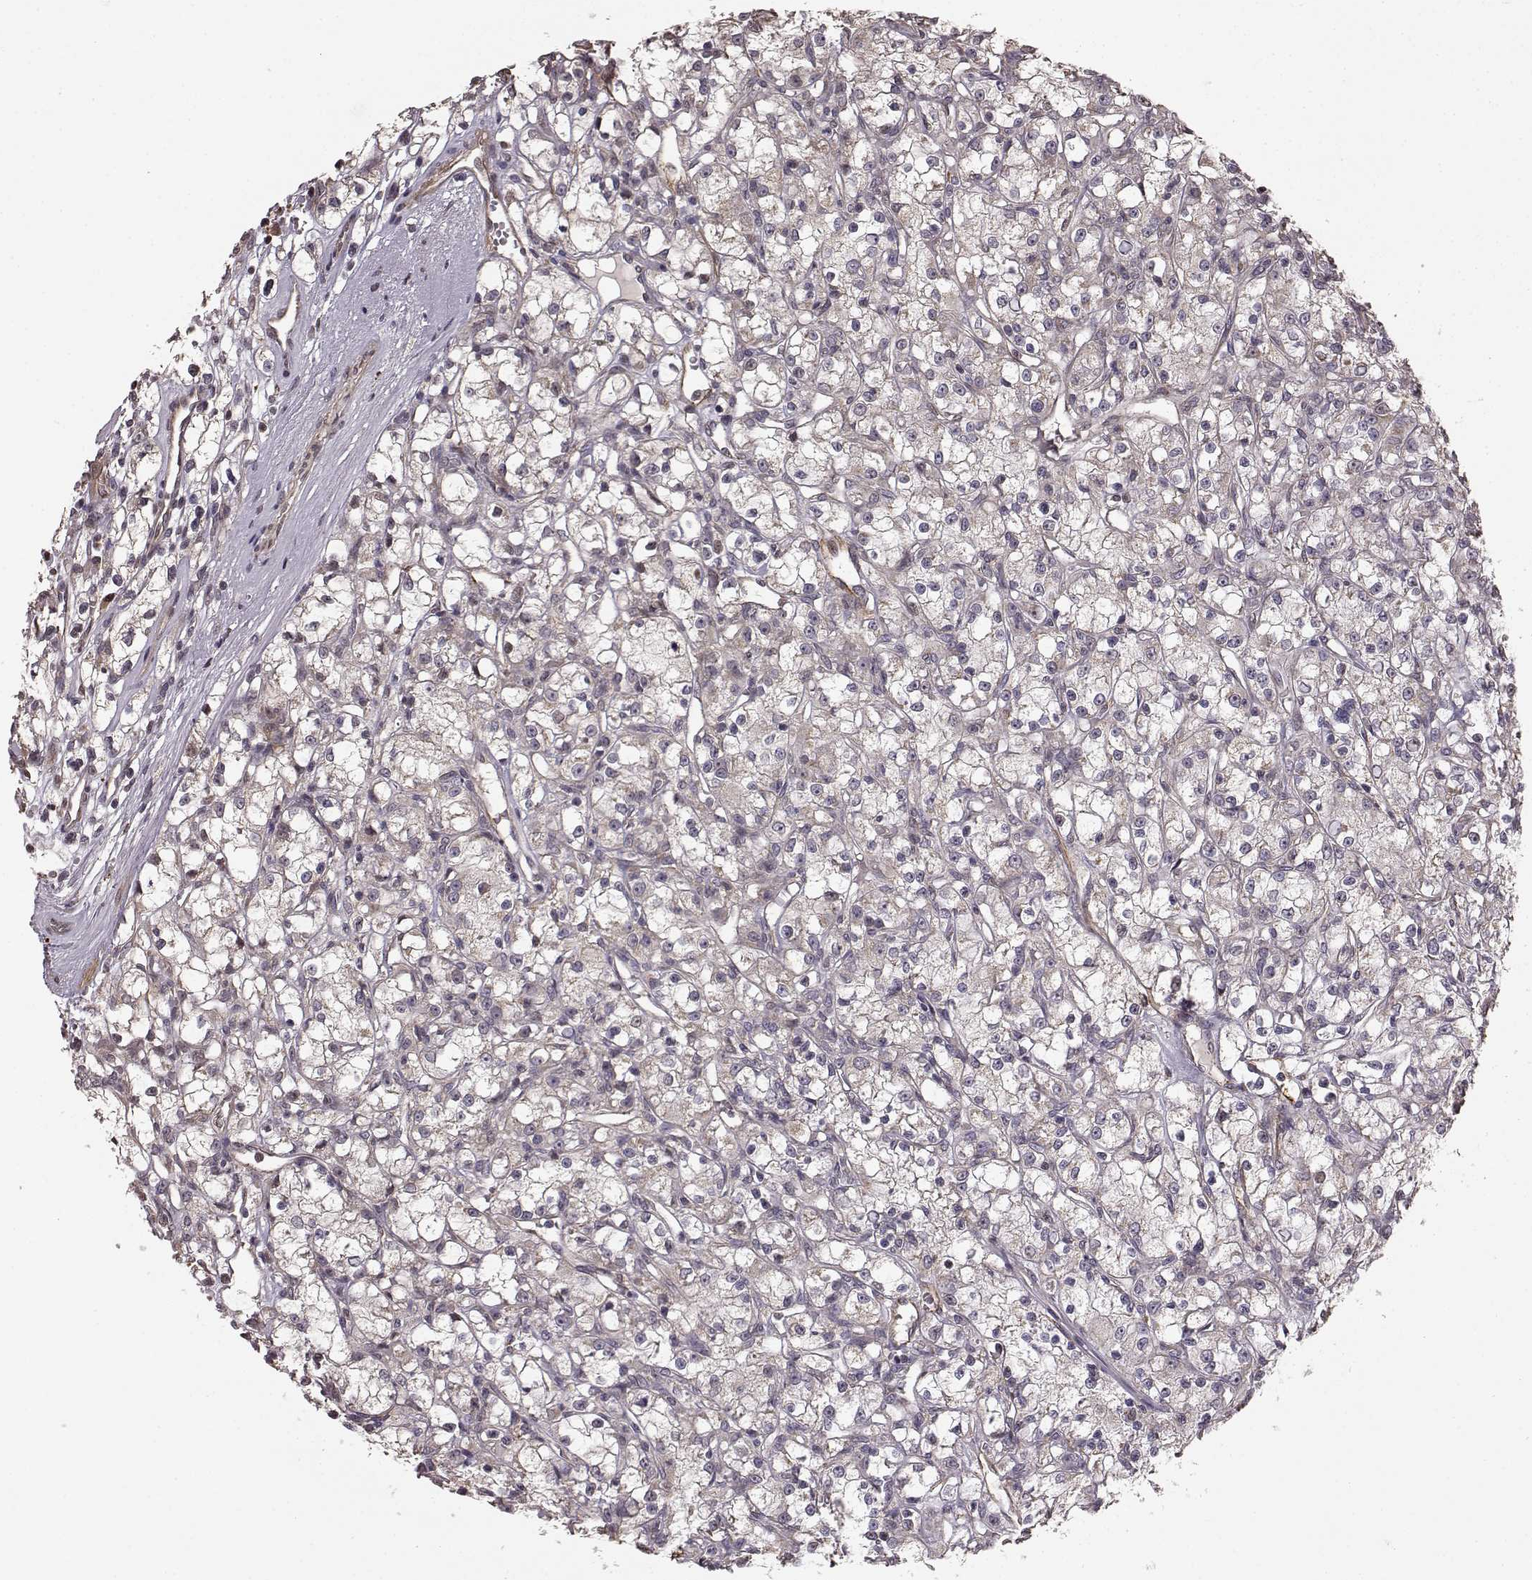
{"staining": {"intensity": "negative", "quantity": "none", "location": "none"}, "tissue": "renal cancer", "cell_type": "Tumor cells", "image_type": "cancer", "snomed": [{"axis": "morphology", "description": "Adenocarcinoma, NOS"}, {"axis": "topography", "description": "Kidney"}], "caption": "A photomicrograph of human renal cancer is negative for staining in tumor cells.", "gene": "BACH2", "patient": {"sex": "female", "age": 59}}